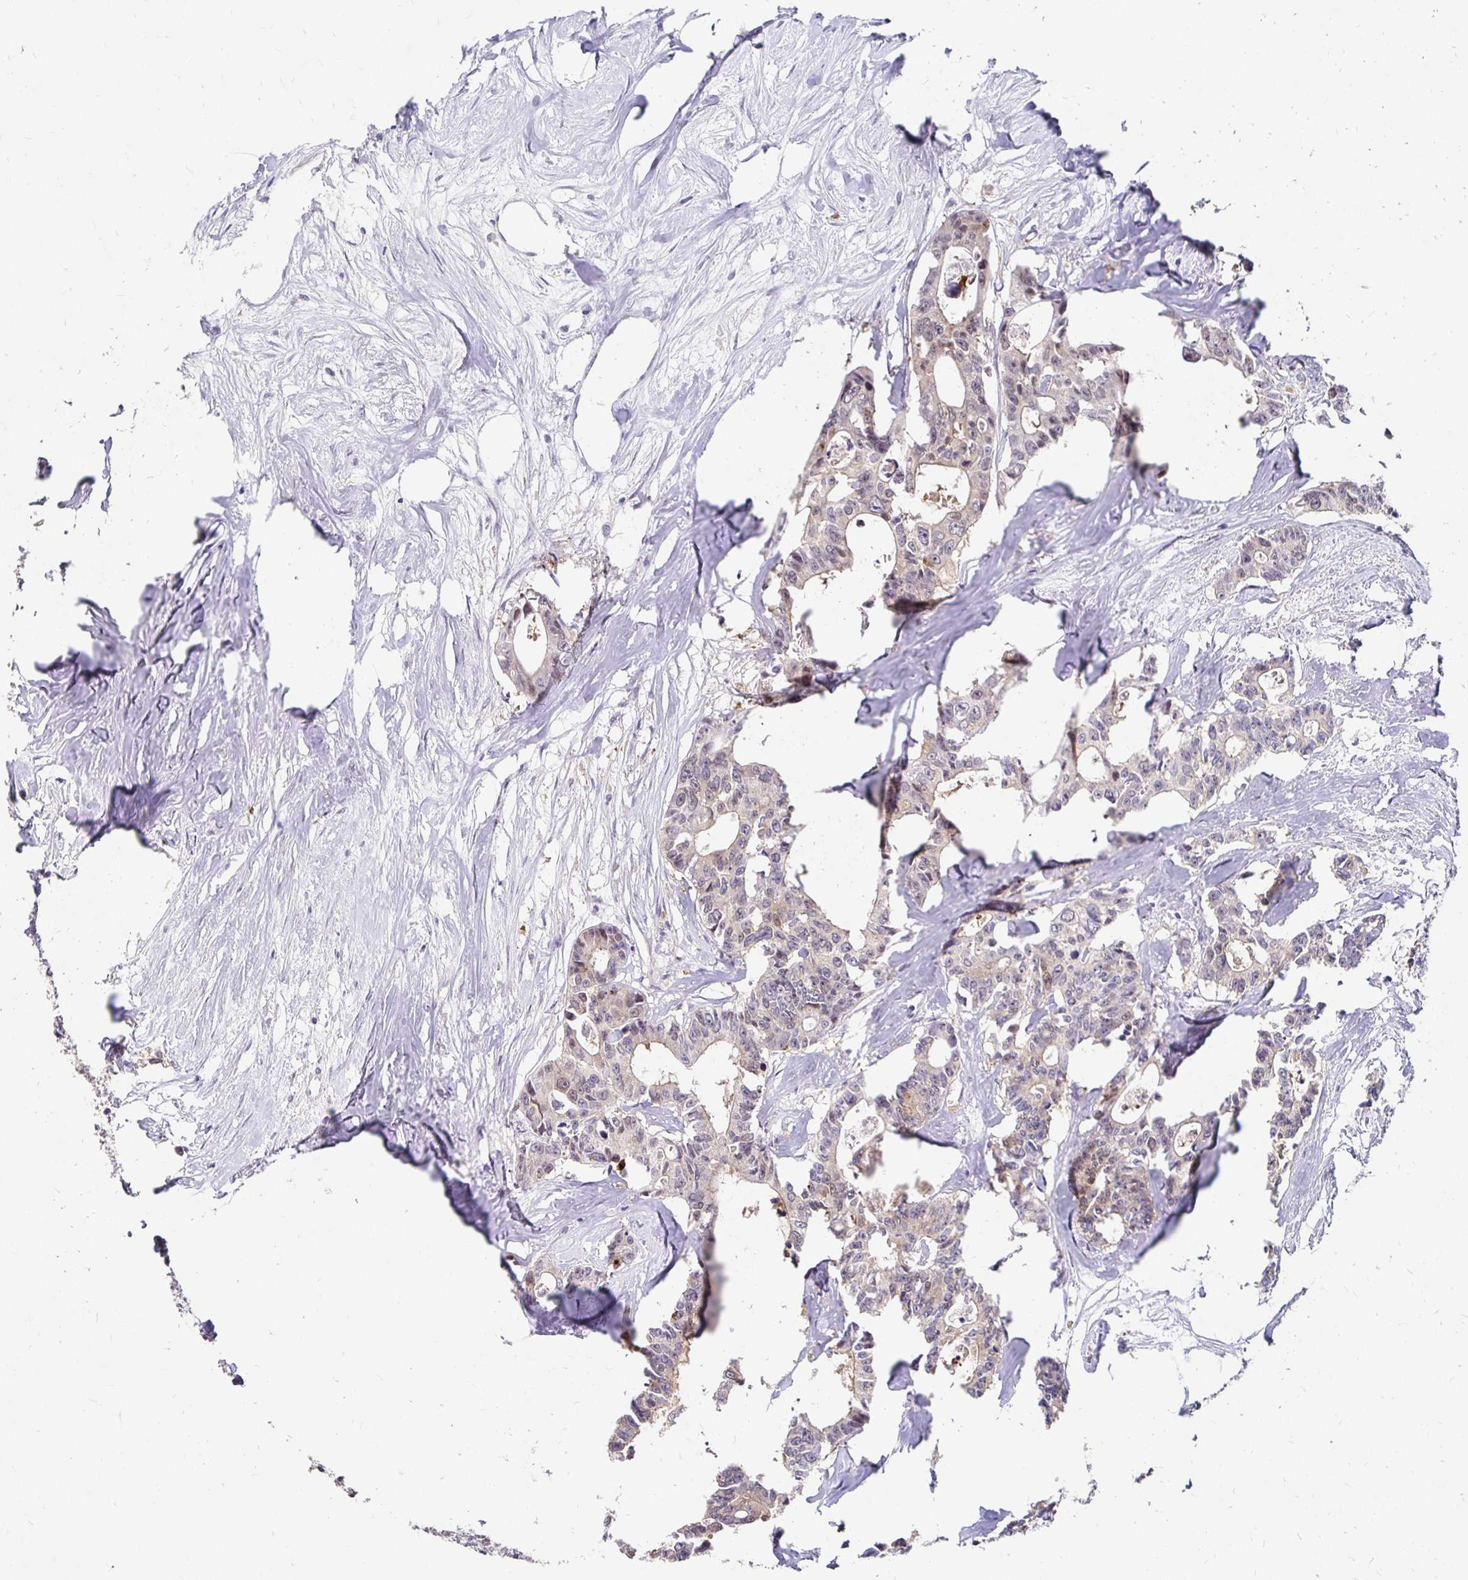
{"staining": {"intensity": "weak", "quantity": "<25%", "location": "cytoplasmic/membranous"}, "tissue": "colorectal cancer", "cell_type": "Tumor cells", "image_type": "cancer", "snomed": [{"axis": "morphology", "description": "Adenocarcinoma, NOS"}, {"axis": "topography", "description": "Rectum"}], "caption": "Tumor cells show no significant protein expression in colorectal cancer.", "gene": "PADI2", "patient": {"sex": "male", "age": 57}}